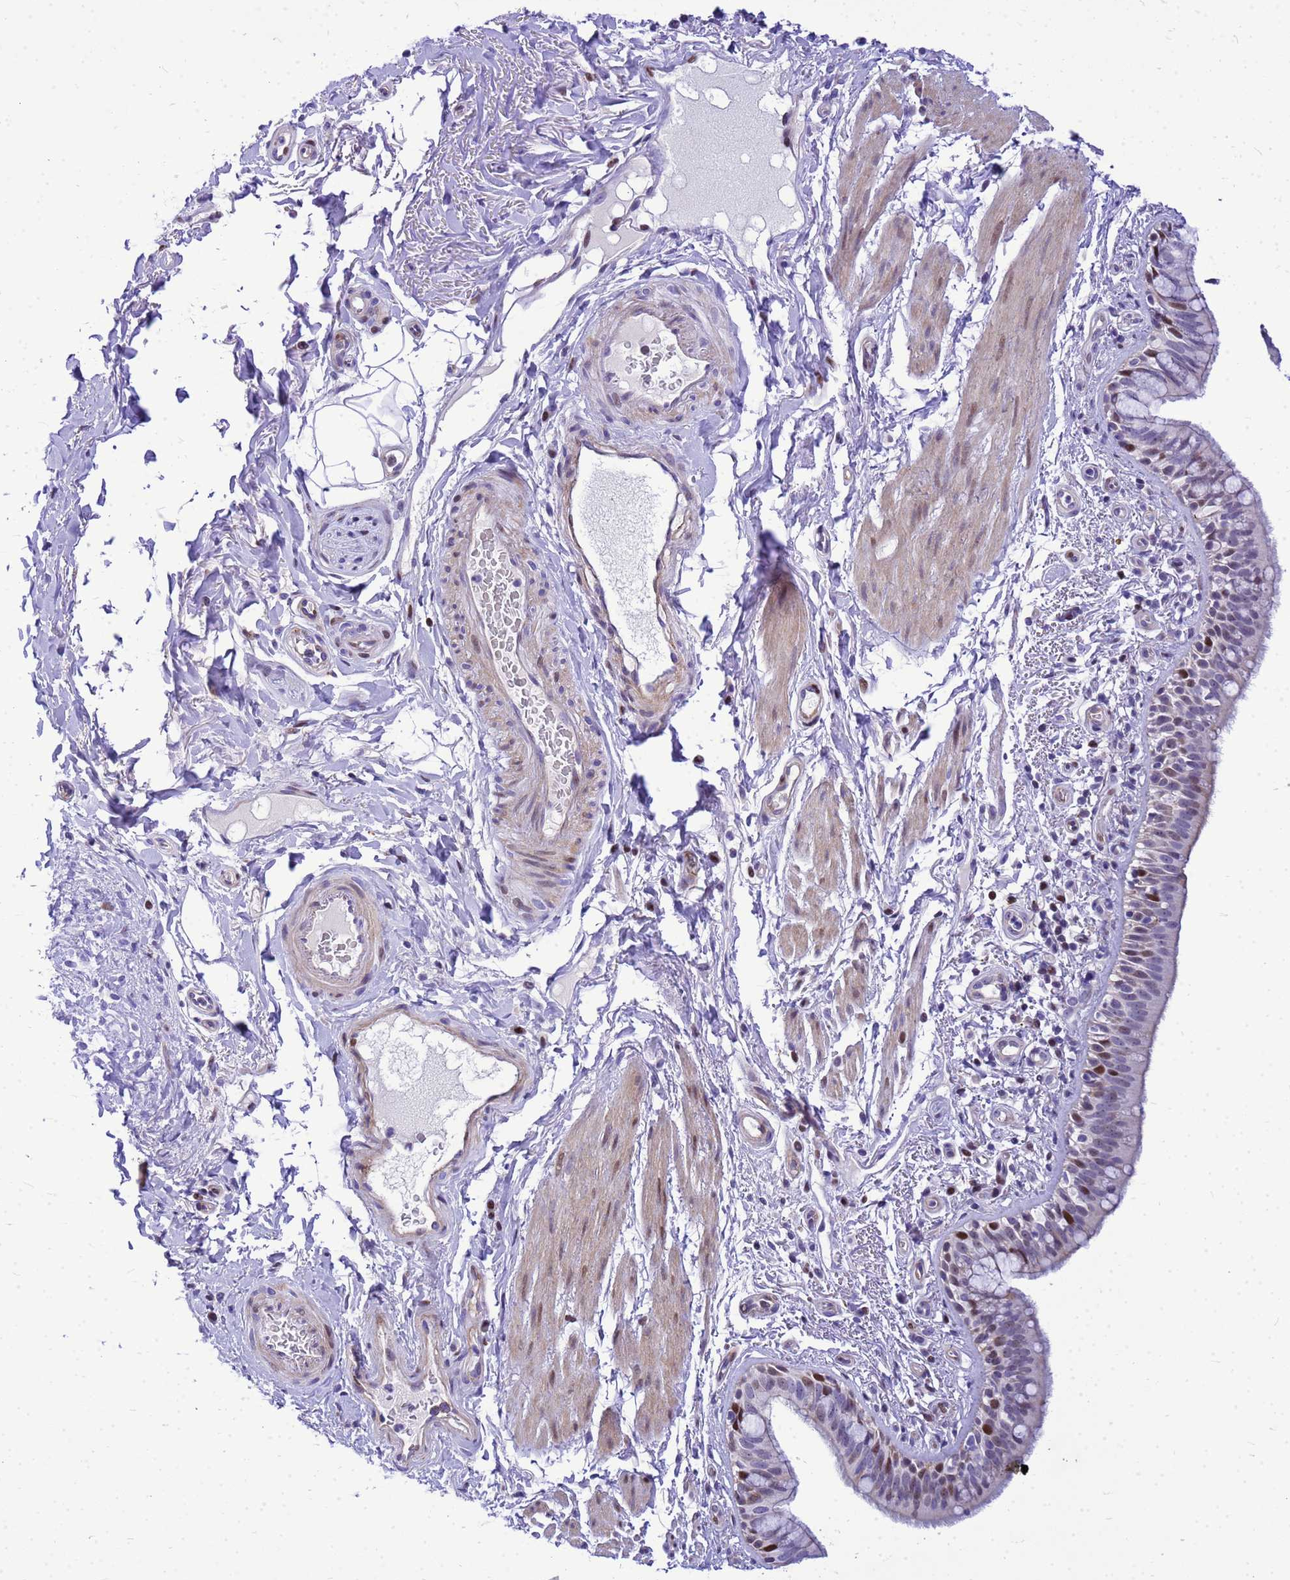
{"staining": {"intensity": "strong", "quantity": "<25%", "location": "nuclear"}, "tissue": "bronchus", "cell_type": "Respiratory epithelial cells", "image_type": "normal", "snomed": [{"axis": "morphology", "description": "Normal tissue, NOS"}, {"axis": "morphology", "description": "Neoplasm, uncertain whether benign or malignant"}, {"axis": "topography", "description": "Bronchus"}, {"axis": "topography", "description": "Lung"}], "caption": "Immunohistochemical staining of normal bronchus reveals medium levels of strong nuclear expression in about <25% of respiratory epithelial cells. (DAB (3,3'-diaminobenzidine) = brown stain, brightfield microscopy at high magnification).", "gene": "ADAMTS7", "patient": {"sex": "male", "age": 55}}